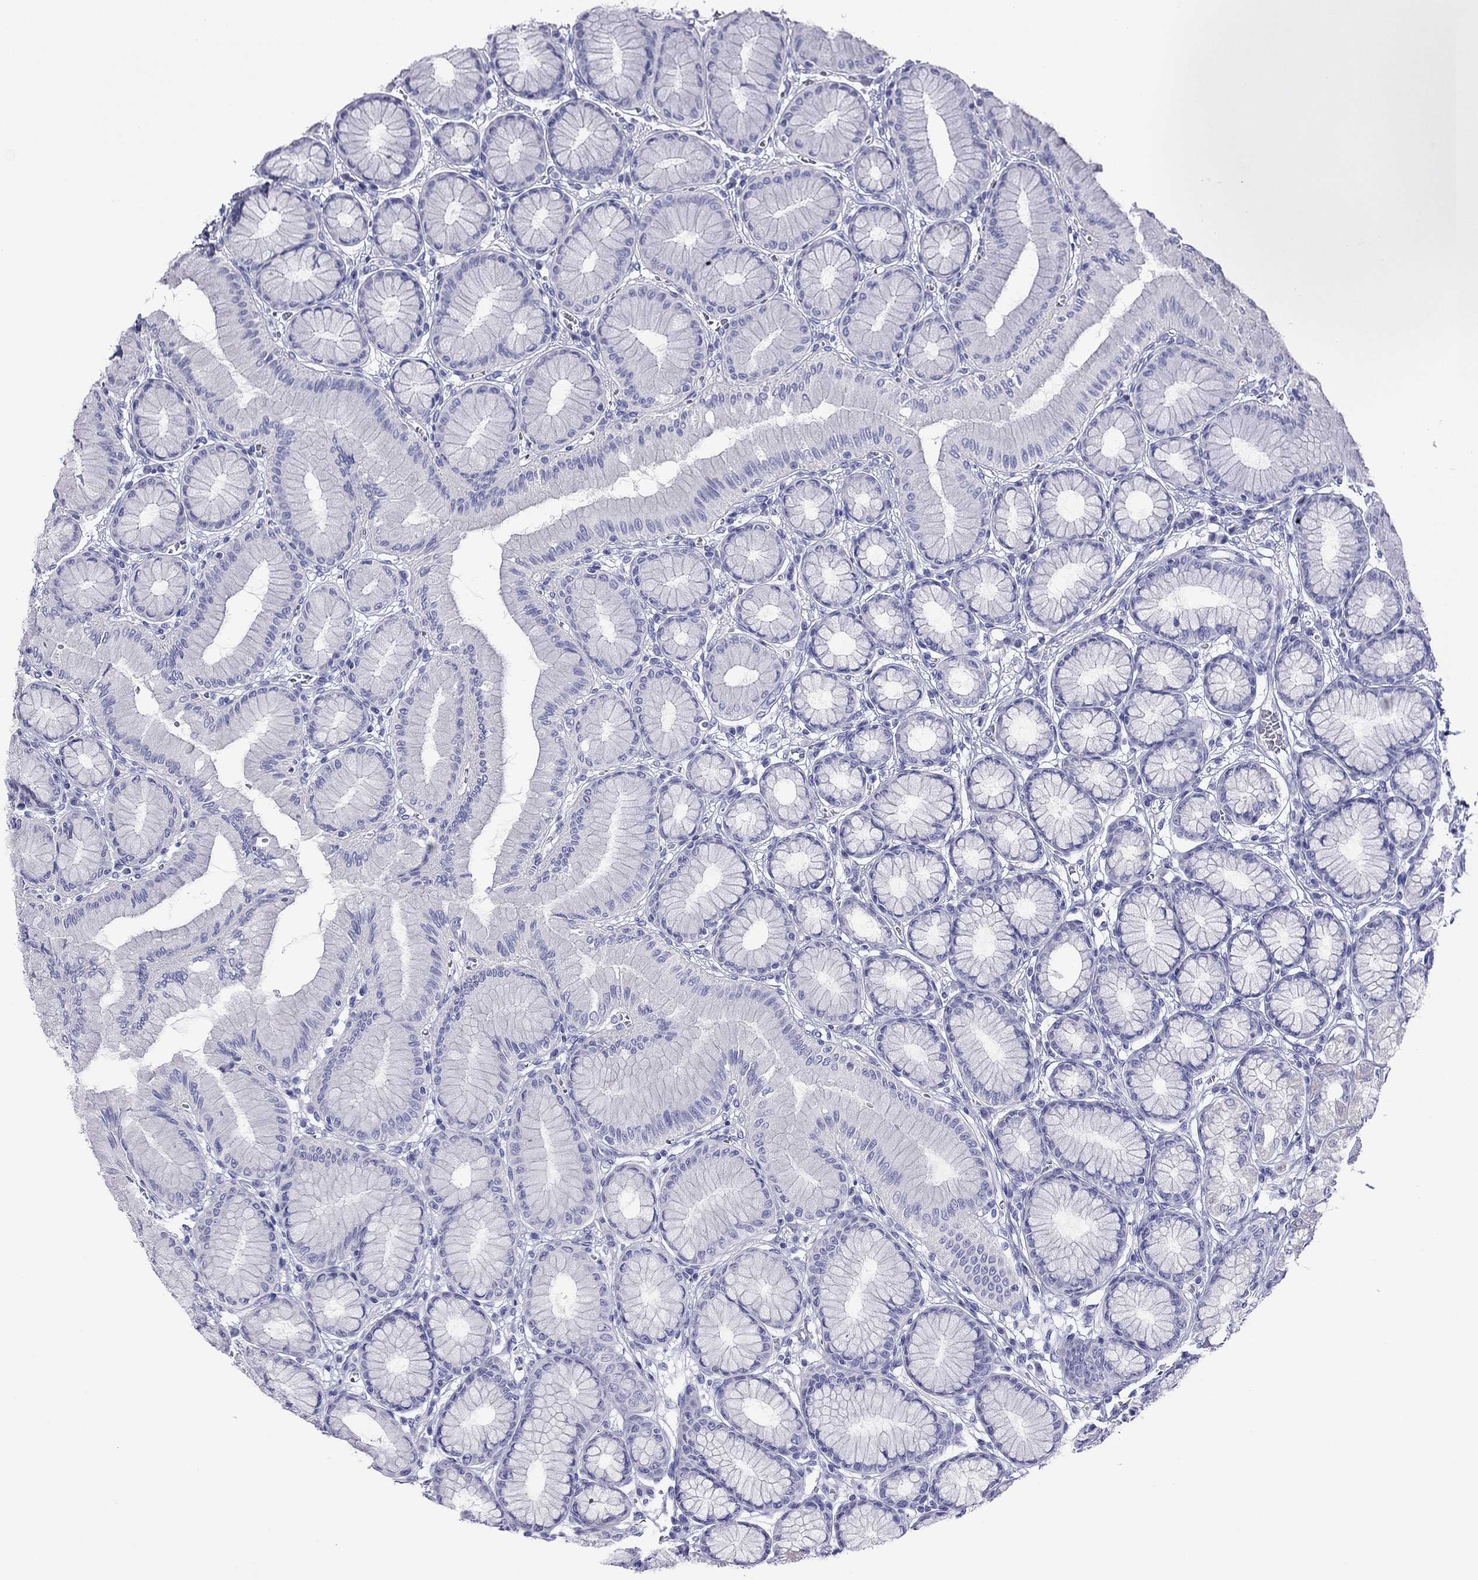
{"staining": {"intensity": "negative", "quantity": "none", "location": "none"}, "tissue": "stomach", "cell_type": "Glandular cells", "image_type": "normal", "snomed": [{"axis": "morphology", "description": "Normal tissue, NOS"}, {"axis": "topography", "description": "Stomach"}, {"axis": "topography", "description": "Stomach, lower"}], "caption": "Immunohistochemistry (IHC) photomicrograph of benign stomach: human stomach stained with DAB (3,3'-diaminobenzidine) reveals no significant protein positivity in glandular cells.", "gene": "FIGLA", "patient": {"sex": "male", "age": 76}}